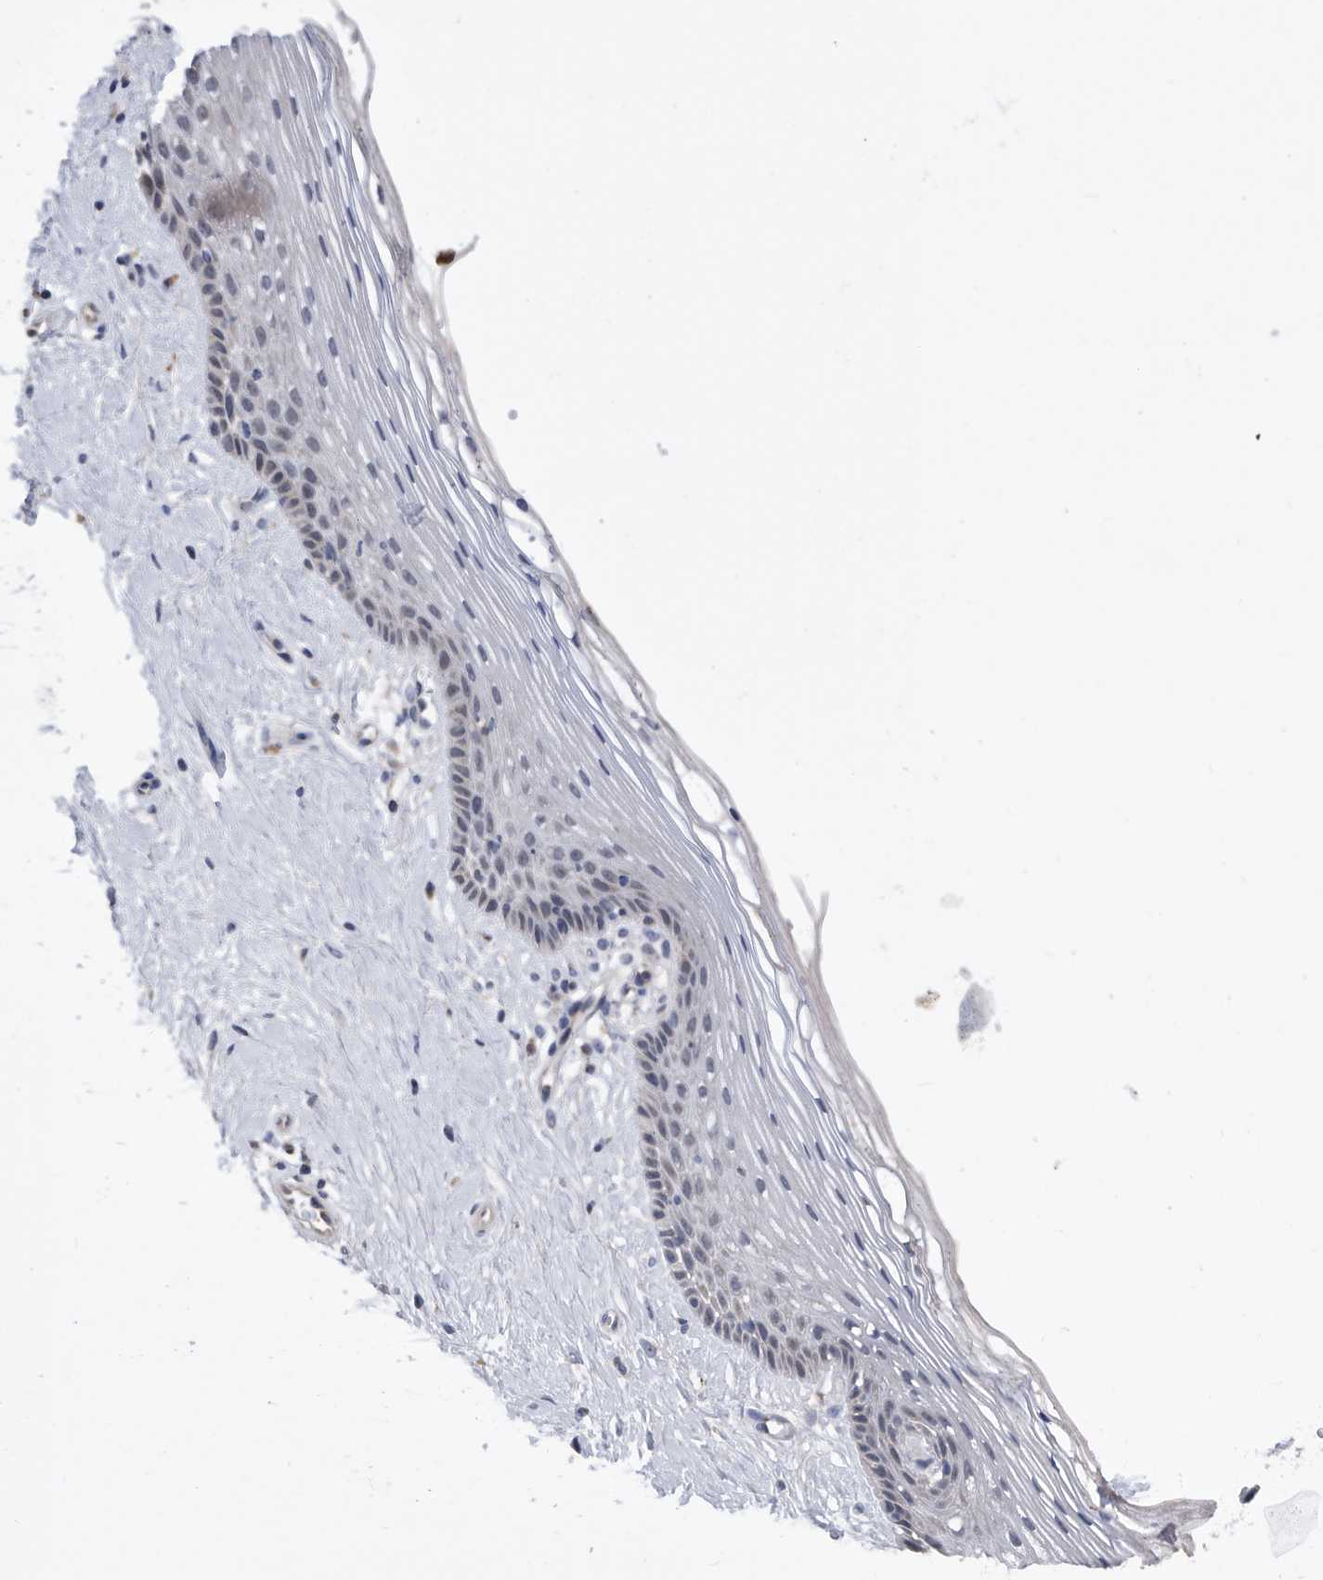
{"staining": {"intensity": "weak", "quantity": "<25%", "location": "cytoplasmic/membranous"}, "tissue": "vagina", "cell_type": "Squamous epithelial cells", "image_type": "normal", "snomed": [{"axis": "morphology", "description": "Normal tissue, NOS"}, {"axis": "topography", "description": "Vagina"}], "caption": "Immunohistochemistry (IHC) micrograph of normal vagina: vagina stained with DAB displays no significant protein positivity in squamous epithelial cells.", "gene": "BAIAP3", "patient": {"sex": "female", "age": 46}}